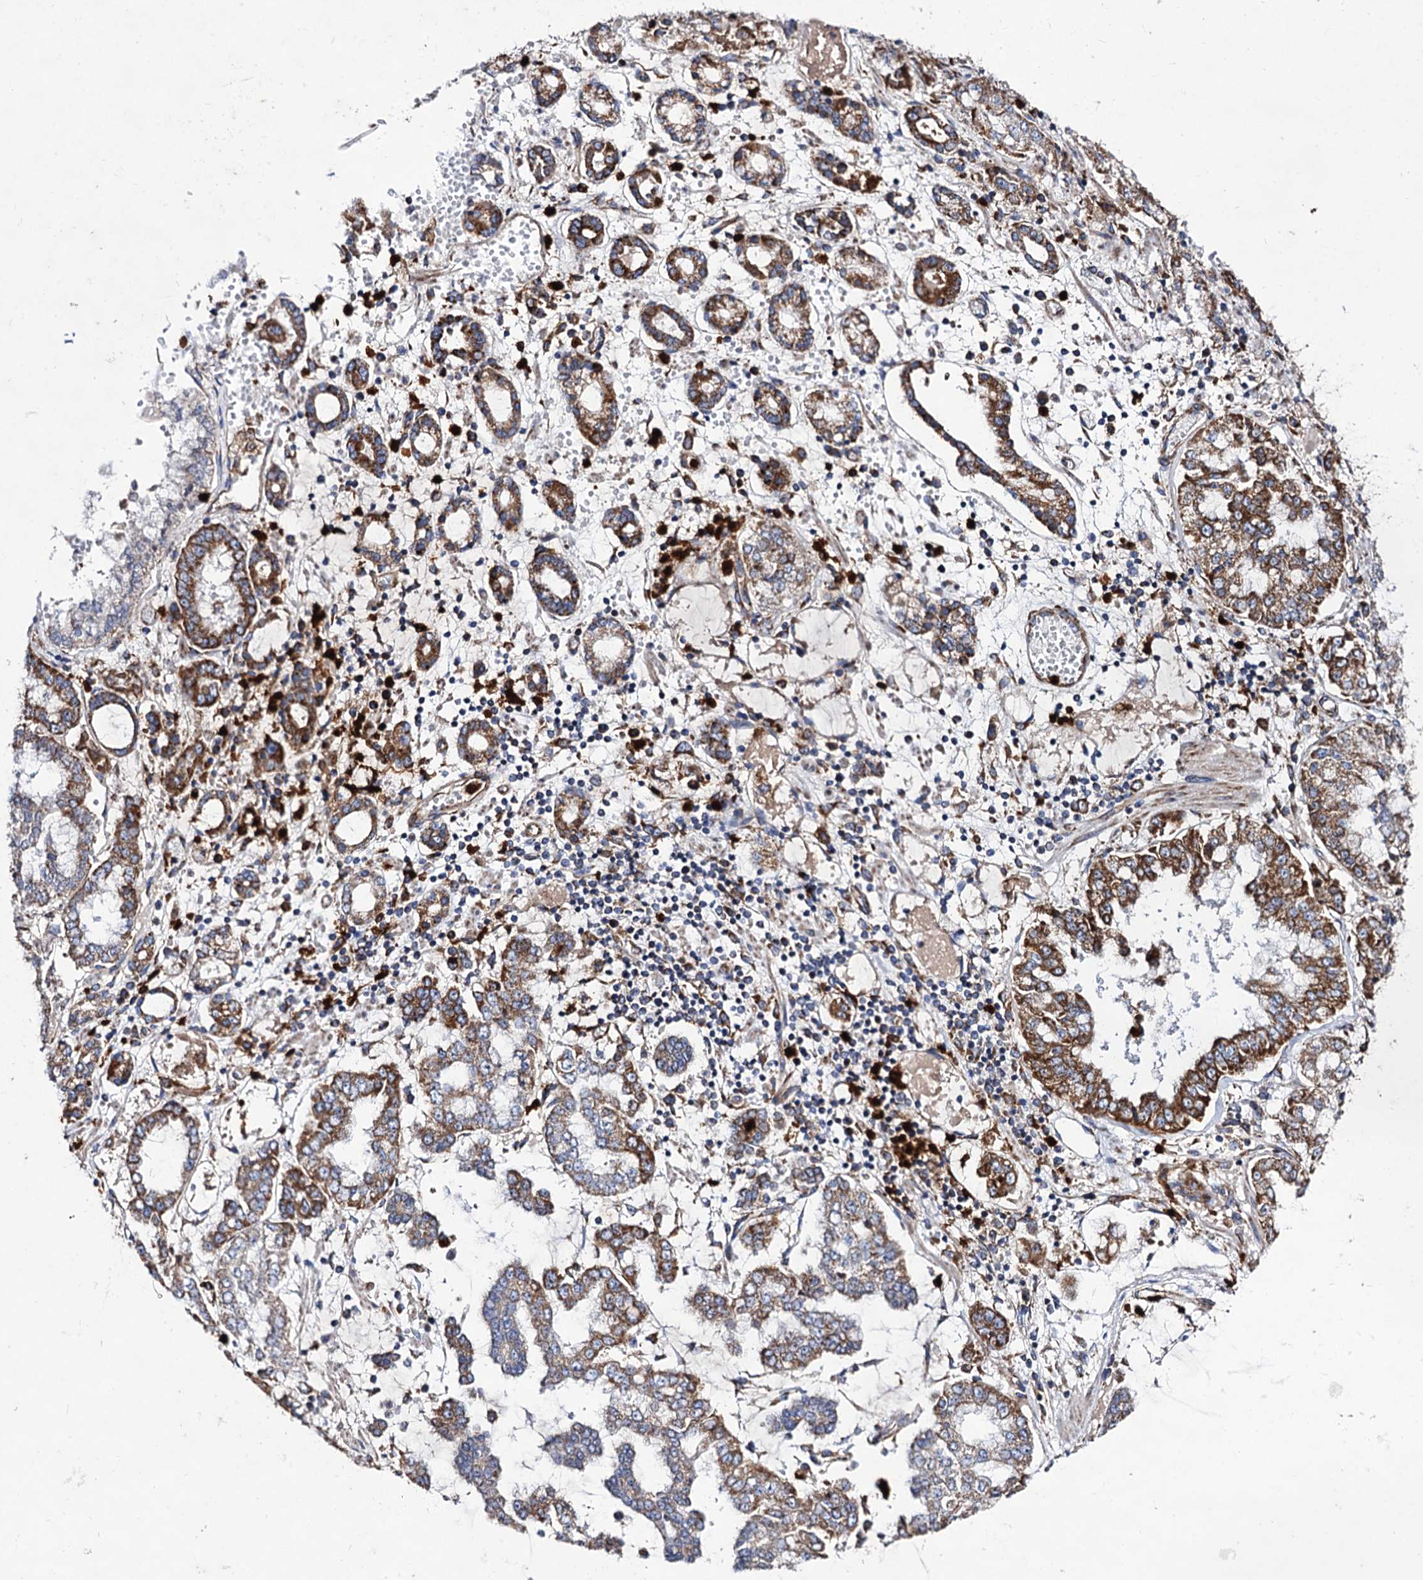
{"staining": {"intensity": "moderate", "quantity": ">75%", "location": "cytoplasmic/membranous"}, "tissue": "stomach cancer", "cell_type": "Tumor cells", "image_type": "cancer", "snomed": [{"axis": "morphology", "description": "Adenocarcinoma, NOS"}, {"axis": "topography", "description": "Stomach"}], "caption": "There is medium levels of moderate cytoplasmic/membranous expression in tumor cells of stomach cancer, as demonstrated by immunohistochemical staining (brown color).", "gene": "ACAD9", "patient": {"sex": "male", "age": 76}}